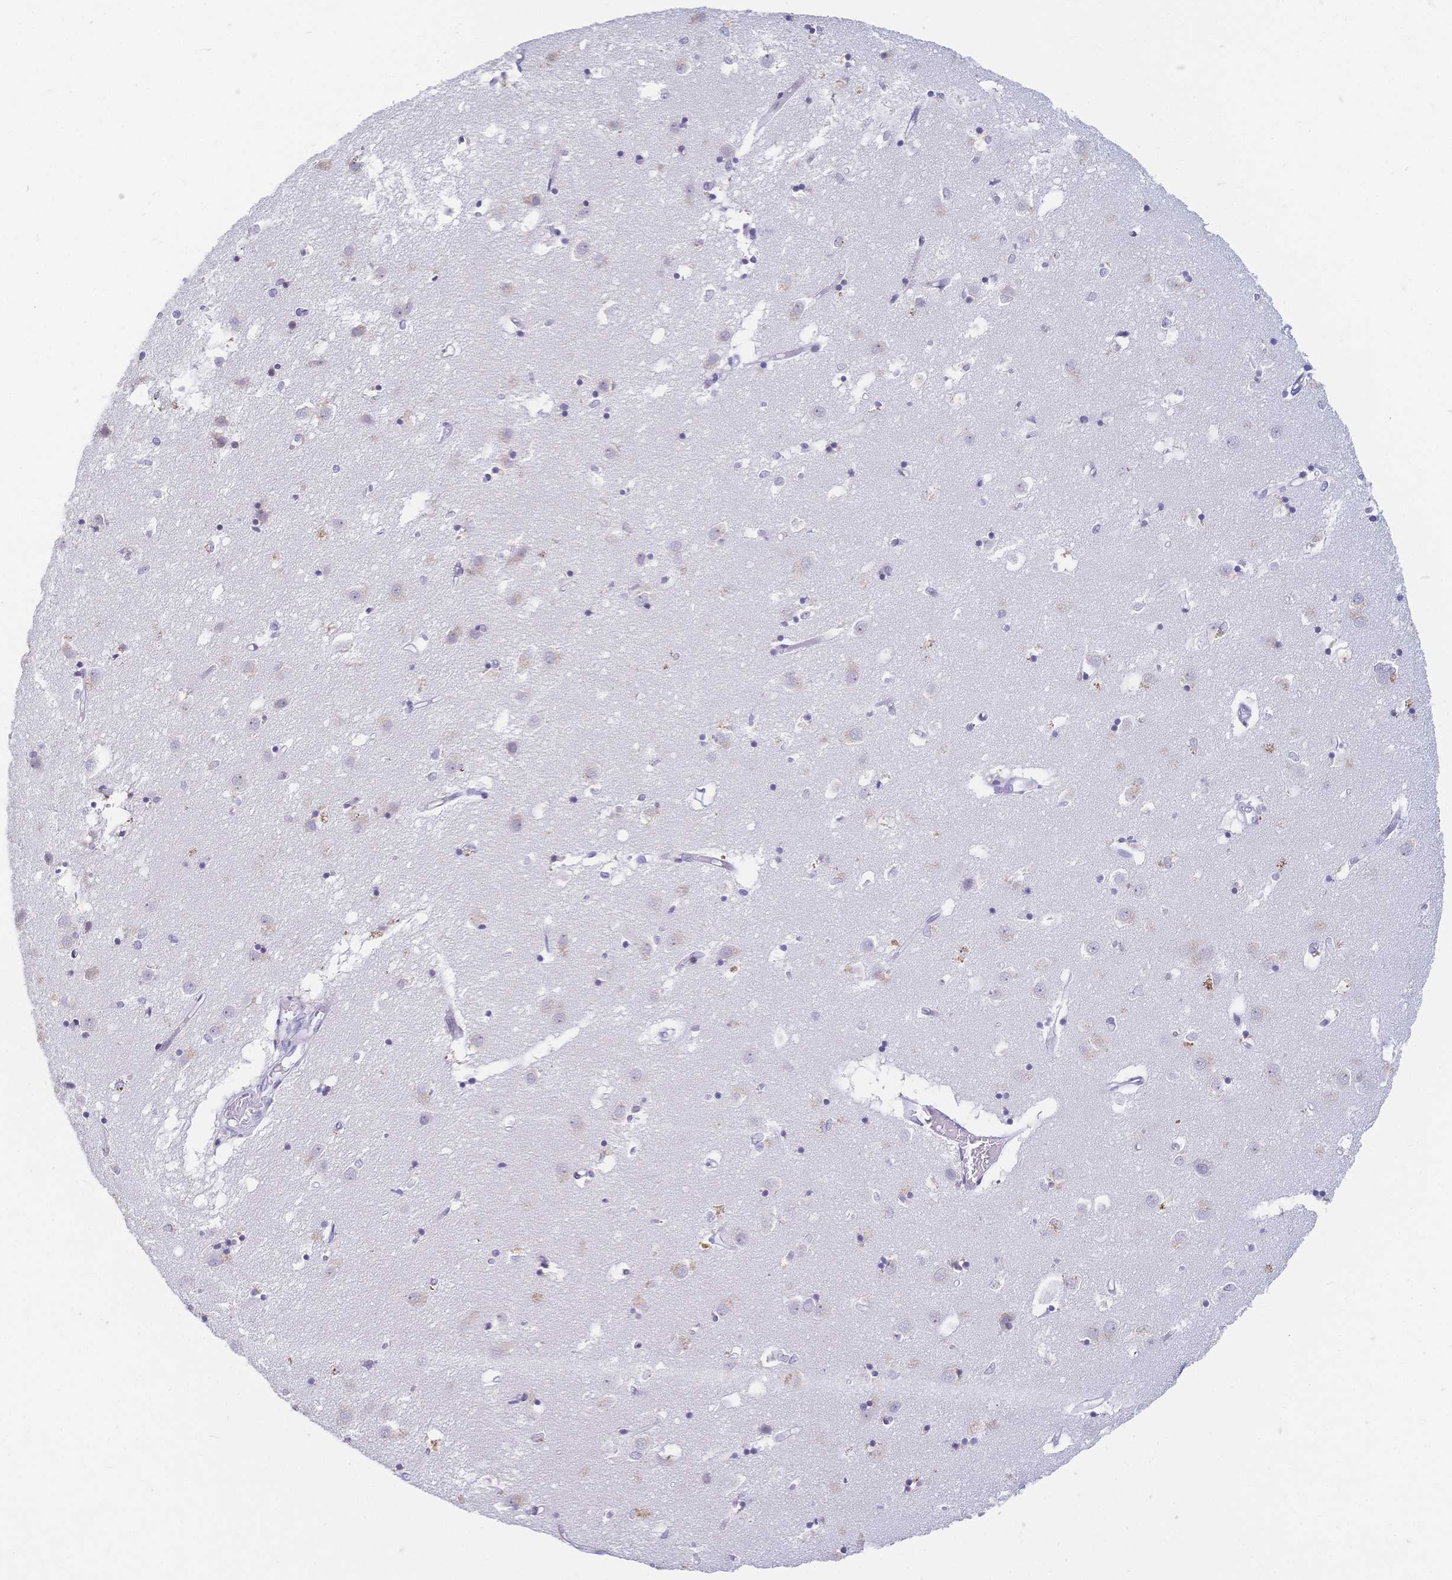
{"staining": {"intensity": "negative", "quantity": "none", "location": "none"}, "tissue": "caudate", "cell_type": "Glial cells", "image_type": "normal", "snomed": [{"axis": "morphology", "description": "Normal tissue, NOS"}, {"axis": "topography", "description": "Lateral ventricle wall"}], "caption": "This is an immunohistochemistry (IHC) micrograph of unremarkable caudate. There is no expression in glial cells.", "gene": "CR2", "patient": {"sex": "male", "age": 70}}